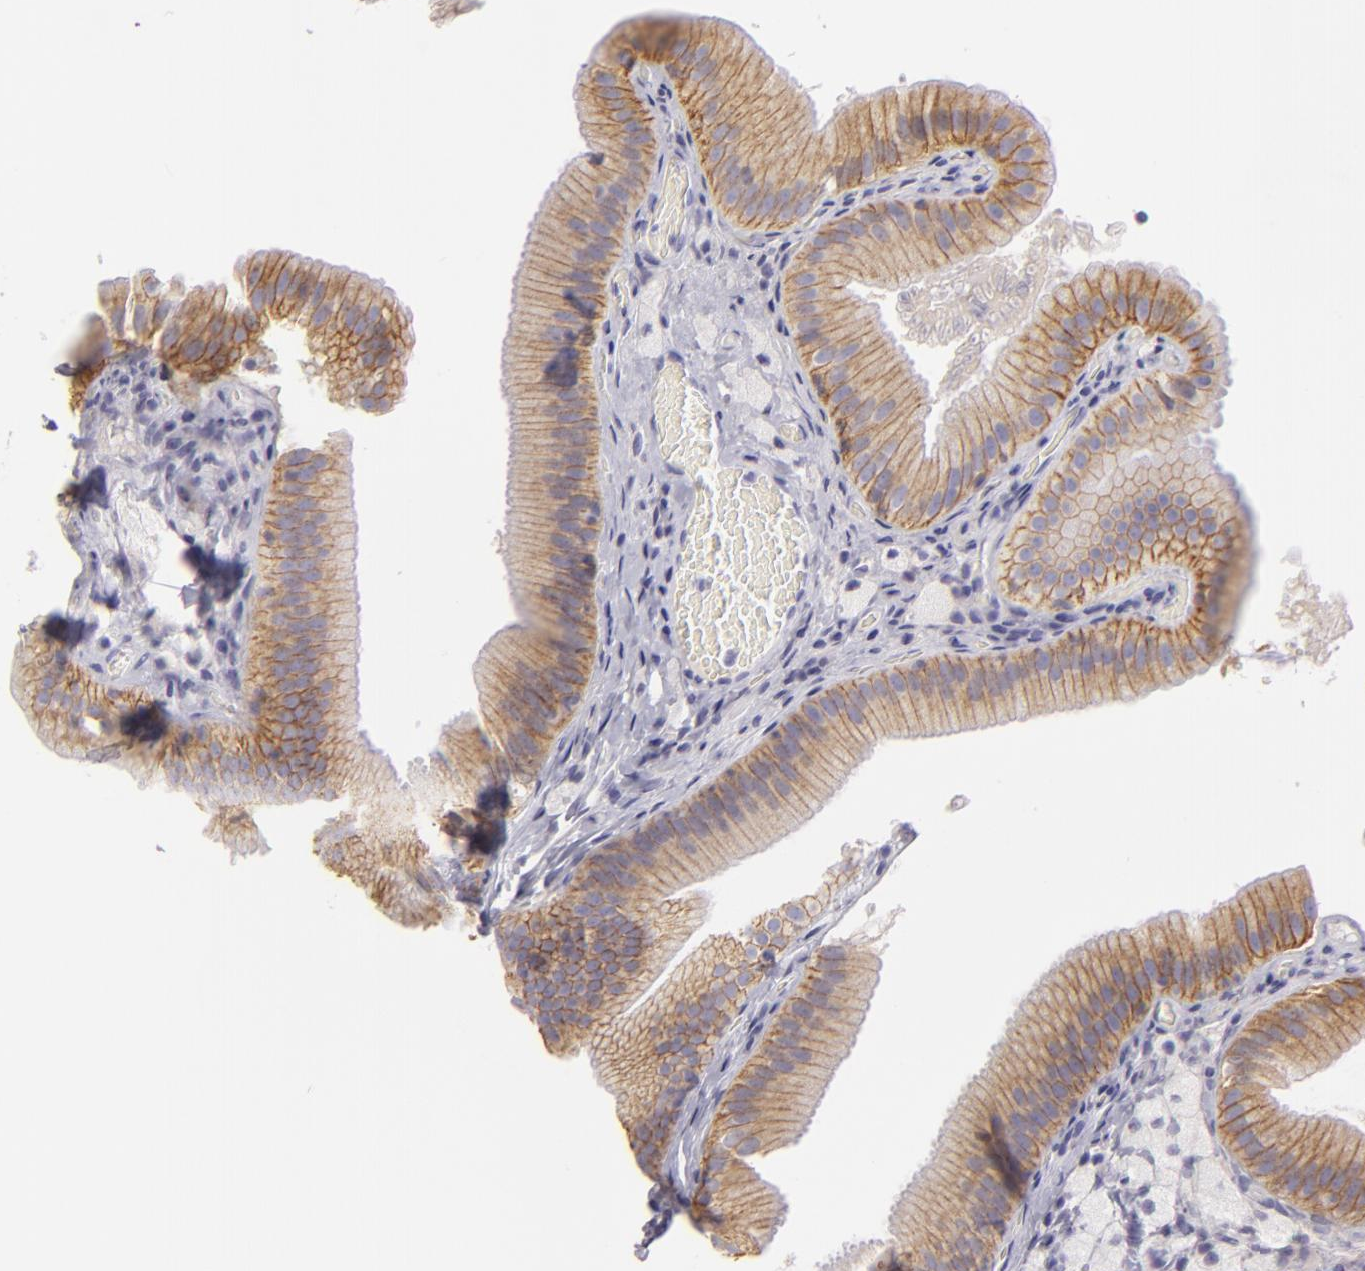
{"staining": {"intensity": "strong", "quantity": ">75%", "location": "cytoplasmic/membranous"}, "tissue": "gallbladder", "cell_type": "Glandular cells", "image_type": "normal", "snomed": [{"axis": "morphology", "description": "Normal tissue, NOS"}, {"axis": "topography", "description": "Gallbladder"}], "caption": "Human gallbladder stained with a brown dye exhibits strong cytoplasmic/membranous positive positivity in approximately >75% of glandular cells.", "gene": "DLG4", "patient": {"sex": "female", "age": 24}}